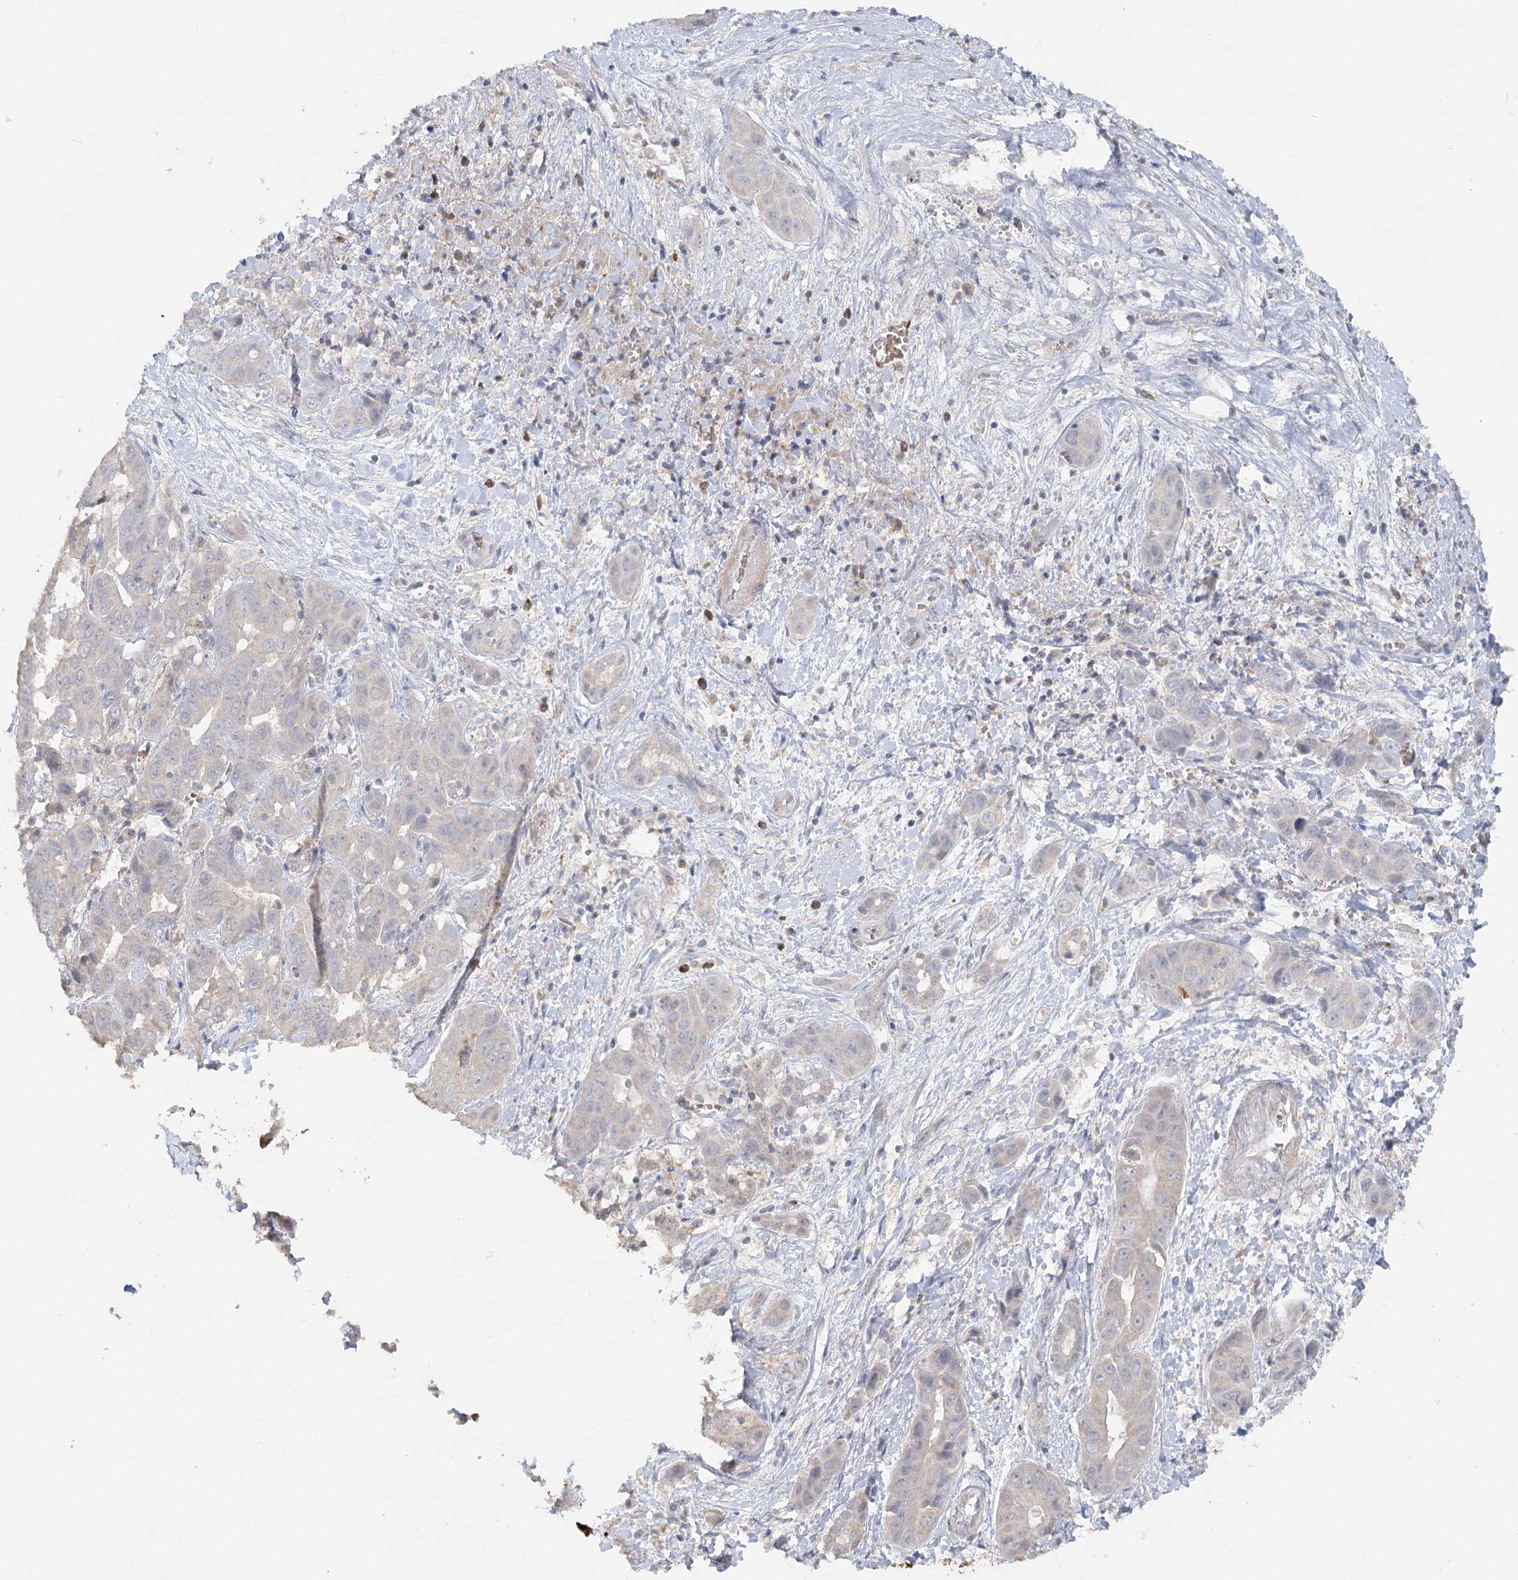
{"staining": {"intensity": "negative", "quantity": "none", "location": "none"}, "tissue": "liver cancer", "cell_type": "Tumor cells", "image_type": "cancer", "snomed": [{"axis": "morphology", "description": "Cholangiocarcinoma"}, {"axis": "topography", "description": "Liver"}], "caption": "High magnification brightfield microscopy of liver cholangiocarcinoma stained with DAB (brown) and counterstained with hematoxylin (blue): tumor cells show no significant staining. (Brightfield microscopy of DAB immunohistochemistry (IHC) at high magnification).", "gene": "TRAF3IP1", "patient": {"sex": "female", "age": 52}}